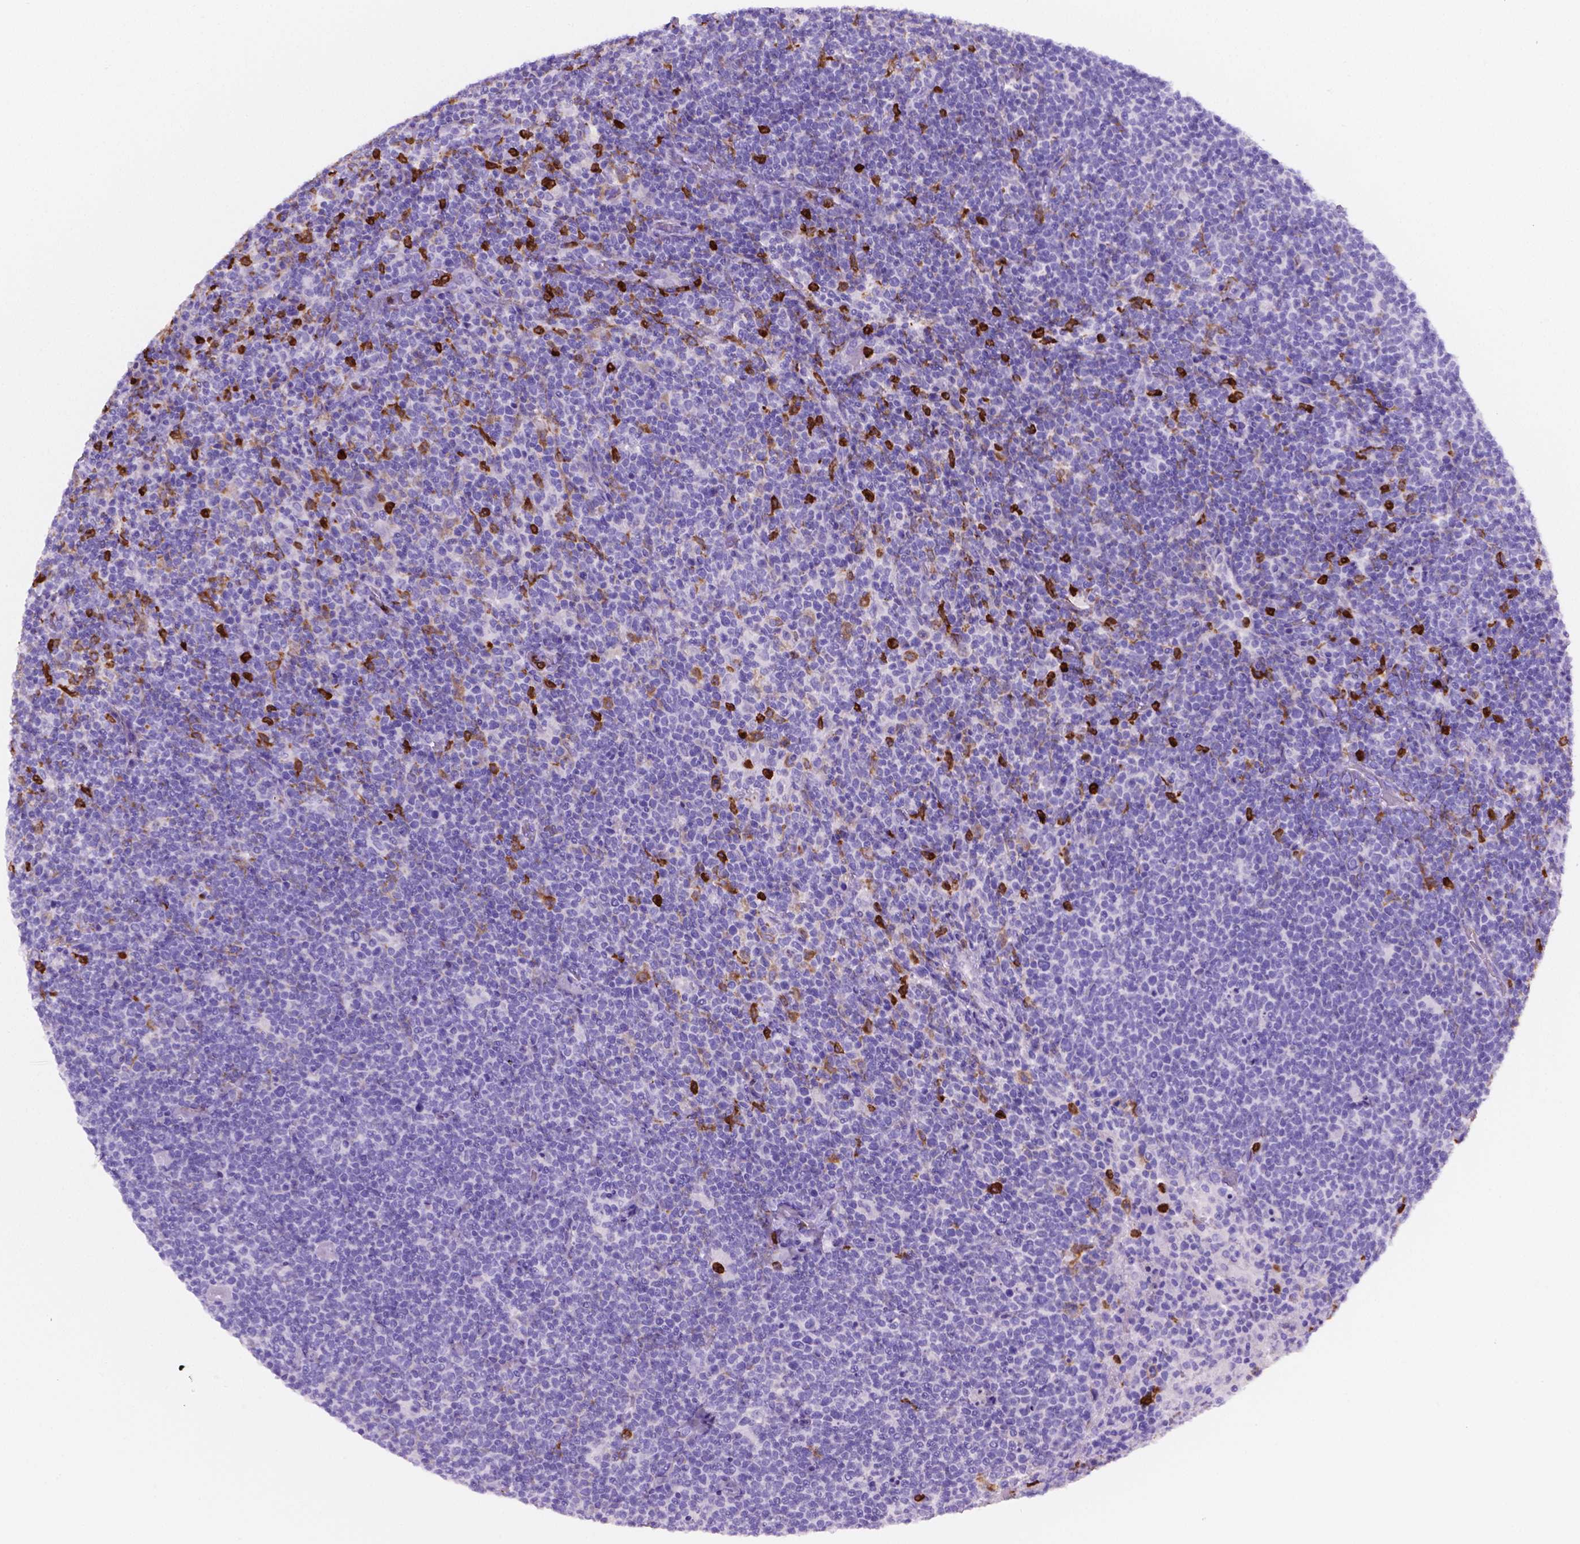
{"staining": {"intensity": "negative", "quantity": "none", "location": "none"}, "tissue": "lymphoma", "cell_type": "Tumor cells", "image_type": "cancer", "snomed": [{"axis": "morphology", "description": "Malignant lymphoma, non-Hodgkin's type, High grade"}, {"axis": "topography", "description": "Lymph node"}], "caption": "A histopathology image of lymphoma stained for a protein displays no brown staining in tumor cells. Brightfield microscopy of IHC stained with DAB (3,3'-diaminobenzidine) (brown) and hematoxylin (blue), captured at high magnification.", "gene": "MACF1", "patient": {"sex": "male", "age": 61}}